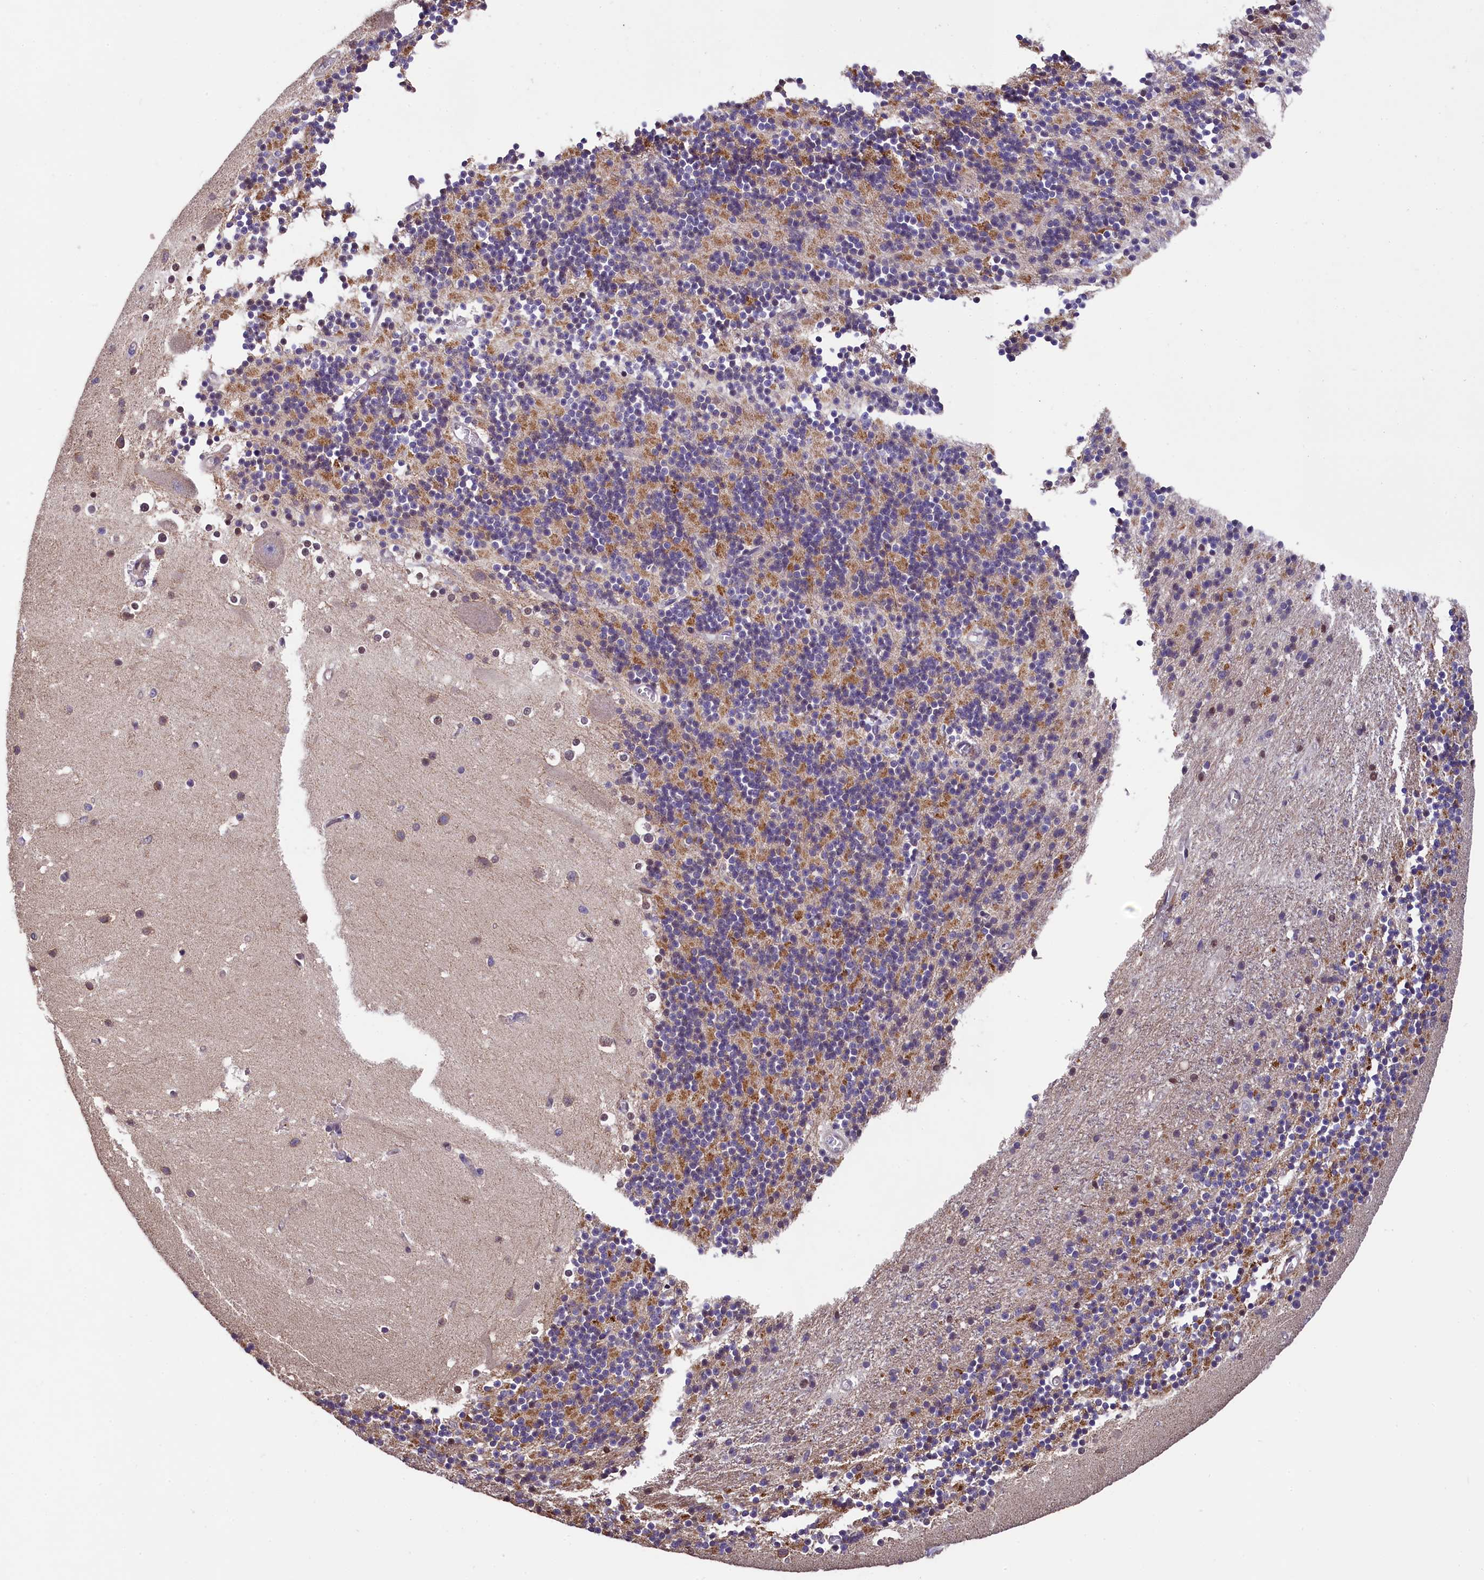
{"staining": {"intensity": "moderate", "quantity": "<25%", "location": "cytoplasmic/membranous"}, "tissue": "cerebellum", "cell_type": "Cells in granular layer", "image_type": "normal", "snomed": [{"axis": "morphology", "description": "Normal tissue, NOS"}, {"axis": "topography", "description": "Cerebellum"}], "caption": "IHC photomicrograph of normal cerebellum: human cerebellum stained using immunohistochemistry demonstrates low levels of moderate protein expression localized specifically in the cytoplasmic/membranous of cells in granular layer, appearing as a cytoplasmic/membranous brown color.", "gene": "ZNF2", "patient": {"sex": "male", "age": 54}}